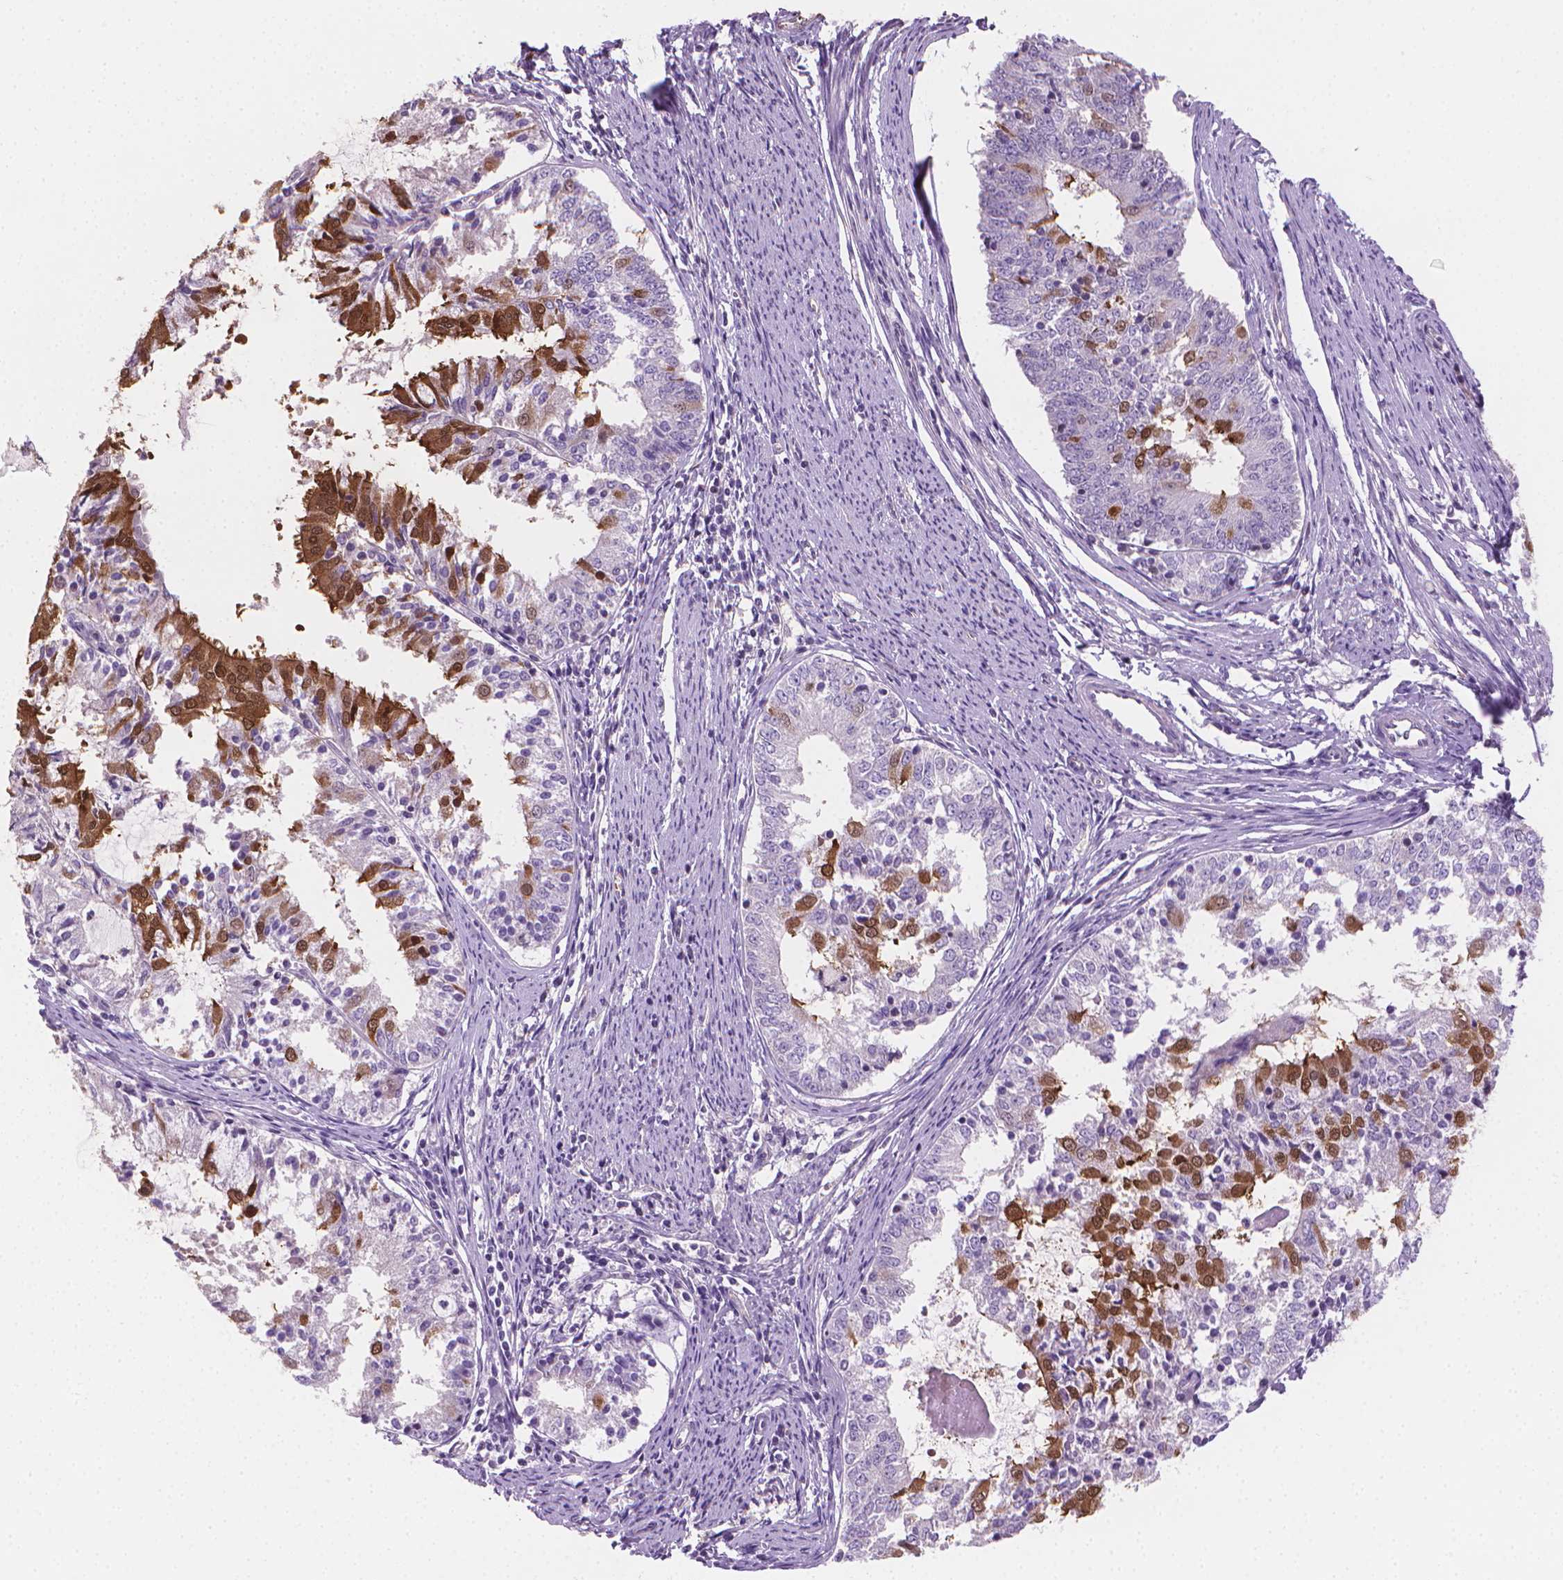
{"staining": {"intensity": "strong", "quantity": "<25%", "location": "cytoplasmic/membranous,nuclear"}, "tissue": "endometrial cancer", "cell_type": "Tumor cells", "image_type": "cancer", "snomed": [{"axis": "morphology", "description": "Adenocarcinoma, NOS"}, {"axis": "topography", "description": "Endometrium"}], "caption": "Immunohistochemical staining of human endometrial cancer demonstrates strong cytoplasmic/membranous and nuclear protein positivity in about <25% of tumor cells. Nuclei are stained in blue.", "gene": "CLXN", "patient": {"sex": "female", "age": 57}}